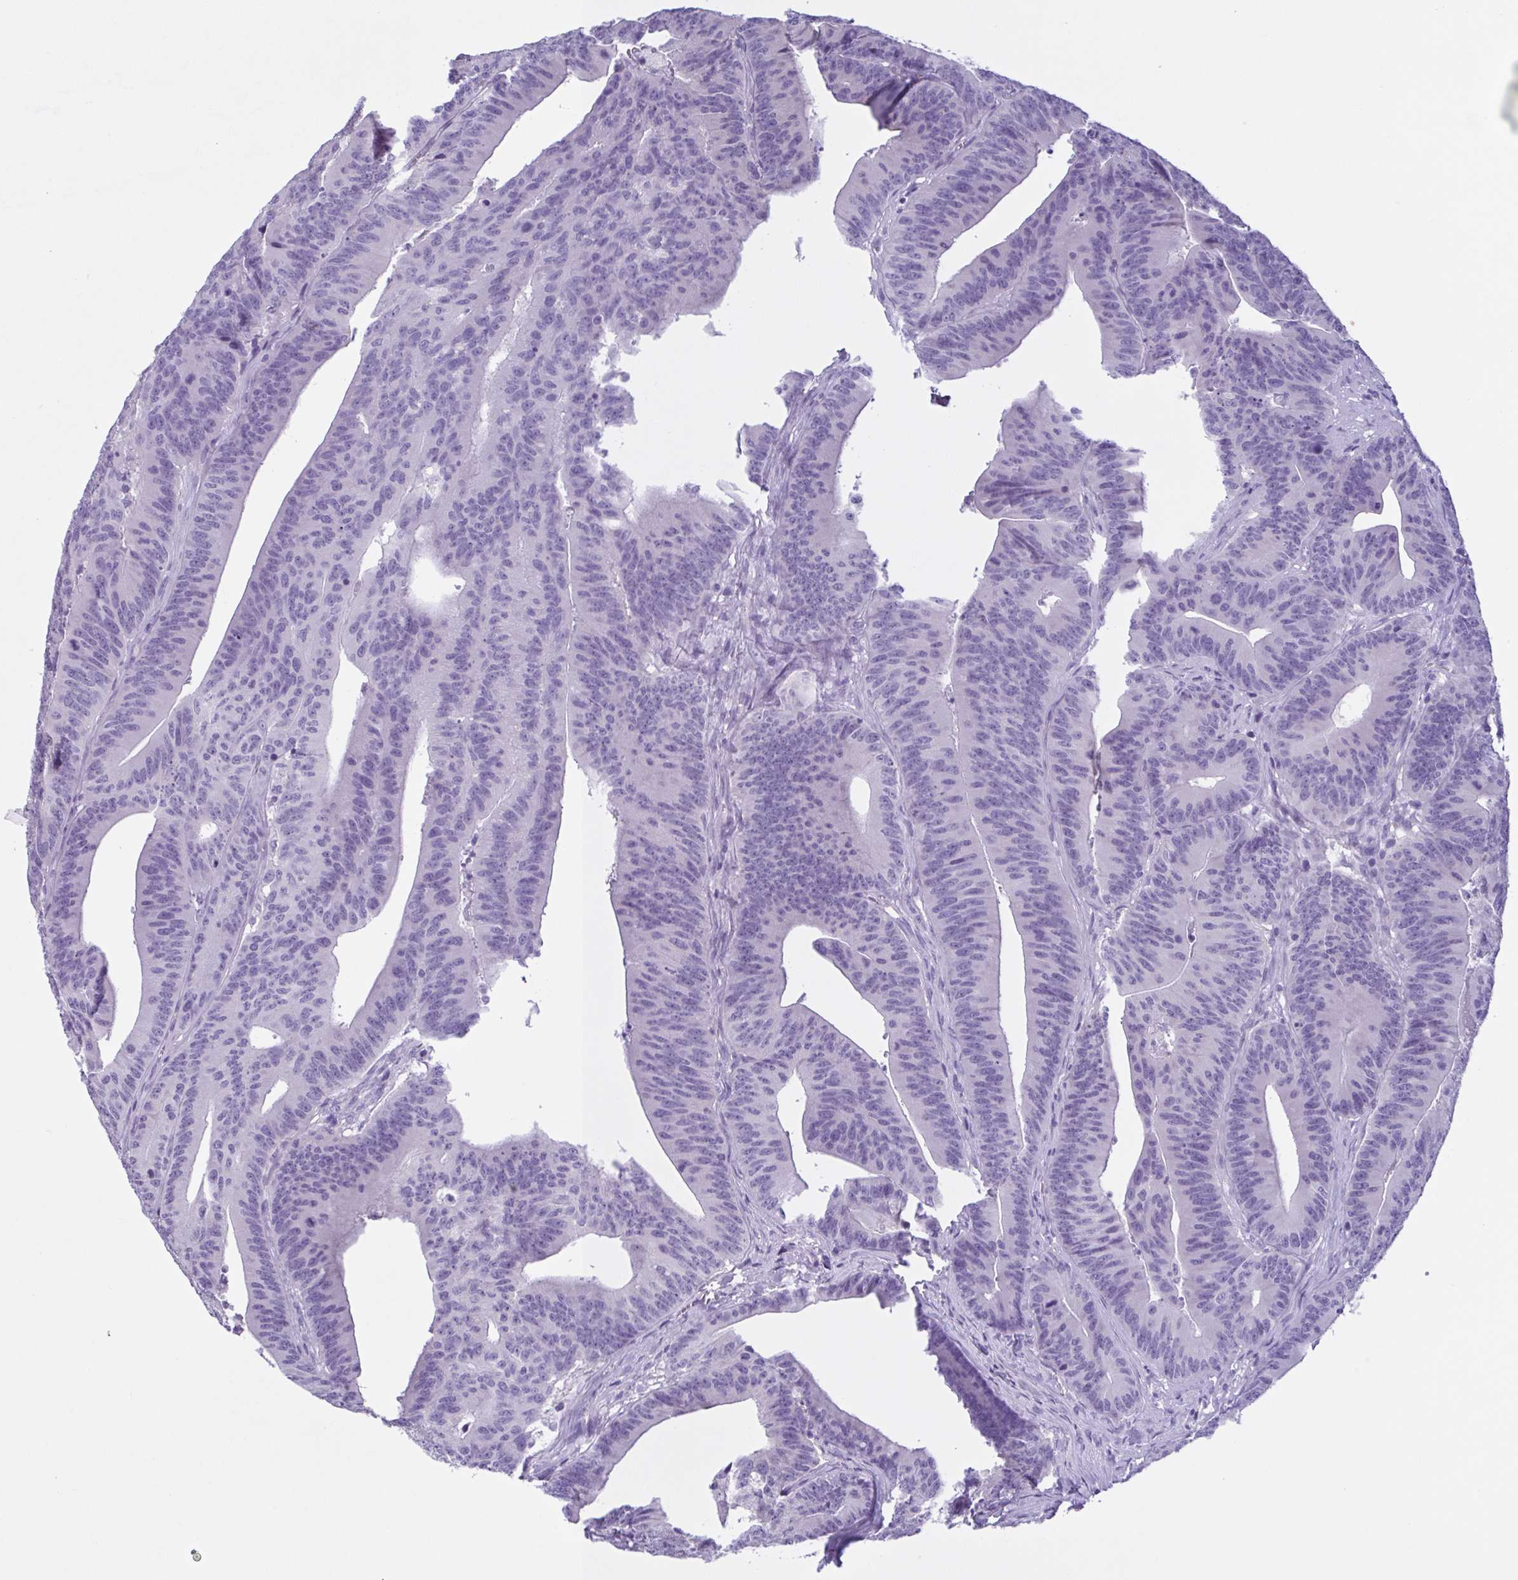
{"staining": {"intensity": "negative", "quantity": "none", "location": "none"}, "tissue": "colorectal cancer", "cell_type": "Tumor cells", "image_type": "cancer", "snomed": [{"axis": "morphology", "description": "Adenocarcinoma, NOS"}, {"axis": "topography", "description": "Colon"}], "caption": "This is an immunohistochemistry (IHC) histopathology image of human adenocarcinoma (colorectal). There is no positivity in tumor cells.", "gene": "INAFM1", "patient": {"sex": "female", "age": 78}}